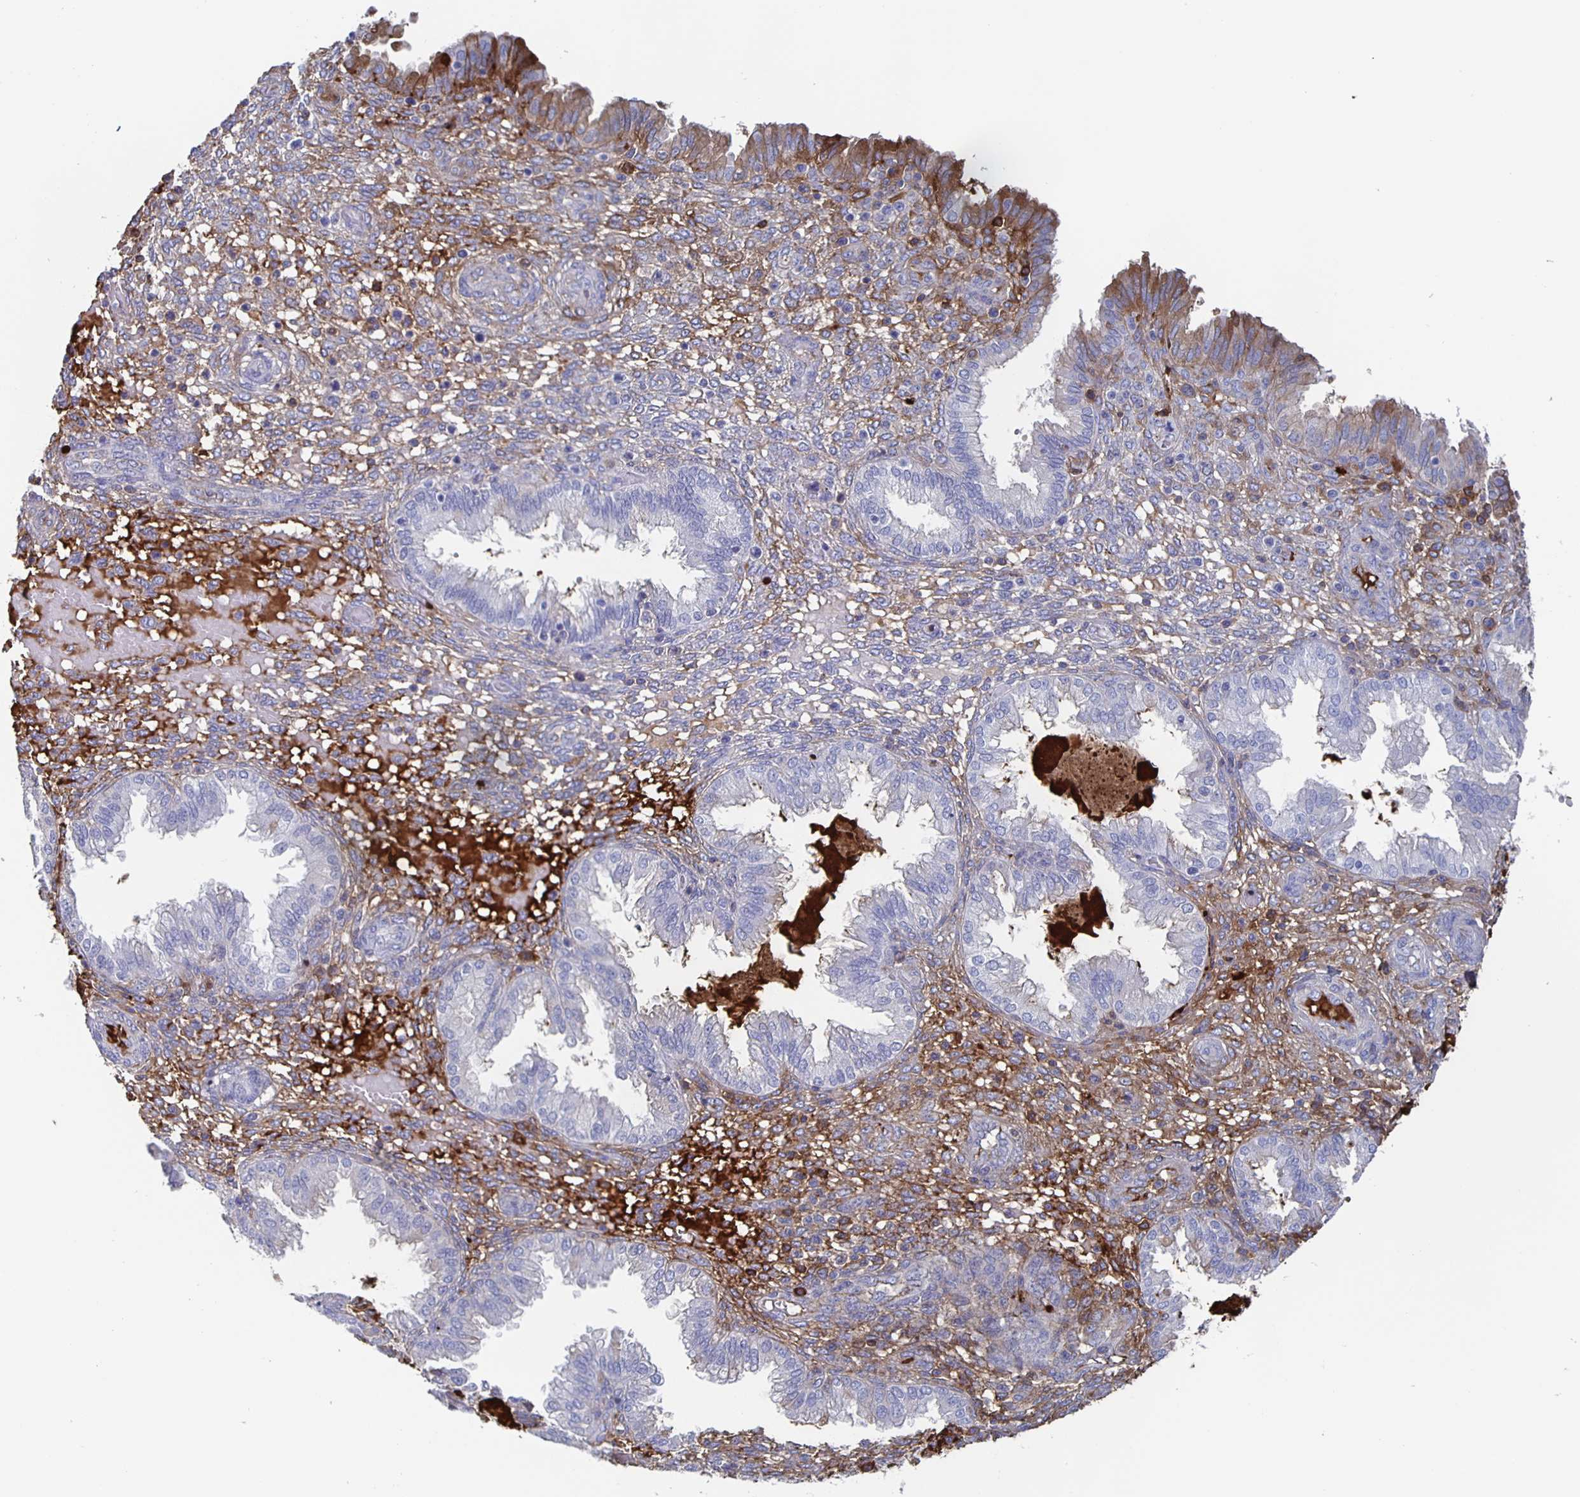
{"staining": {"intensity": "strong", "quantity": "<25%", "location": "cytoplasmic/membranous"}, "tissue": "endometrium", "cell_type": "Cells in endometrial stroma", "image_type": "normal", "snomed": [{"axis": "morphology", "description": "Normal tissue, NOS"}, {"axis": "topography", "description": "Endometrium"}], "caption": "A high-resolution image shows immunohistochemistry (IHC) staining of unremarkable endometrium, which displays strong cytoplasmic/membranous expression in approximately <25% of cells in endometrial stroma.", "gene": "FGA", "patient": {"sex": "female", "age": 33}}